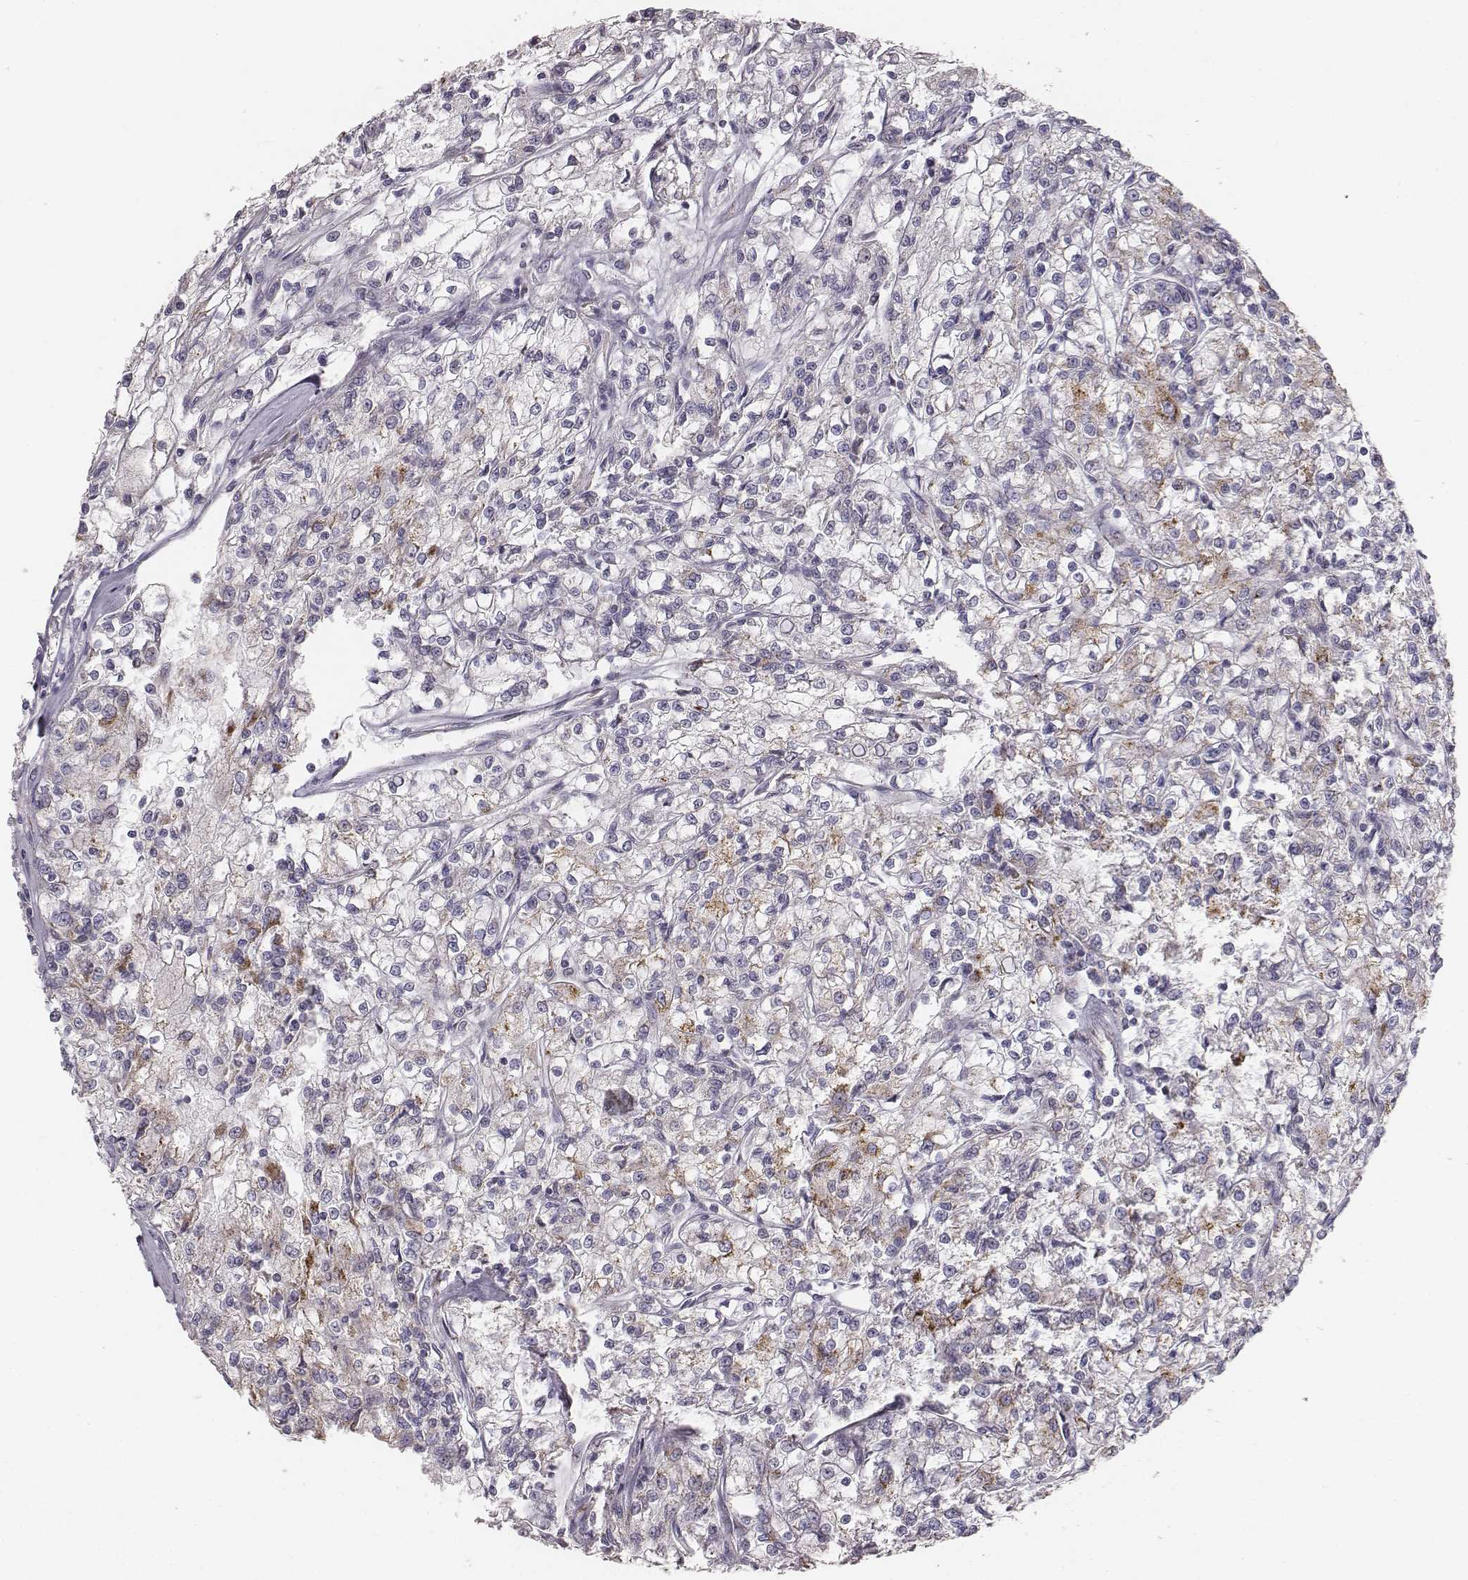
{"staining": {"intensity": "weak", "quantity": "25%-75%", "location": "cytoplasmic/membranous"}, "tissue": "renal cancer", "cell_type": "Tumor cells", "image_type": "cancer", "snomed": [{"axis": "morphology", "description": "Adenocarcinoma, NOS"}, {"axis": "topography", "description": "Kidney"}], "caption": "Immunohistochemical staining of renal adenocarcinoma demonstrates low levels of weak cytoplasmic/membranous protein expression in approximately 25%-75% of tumor cells.", "gene": "ABCD3", "patient": {"sex": "female", "age": 59}}